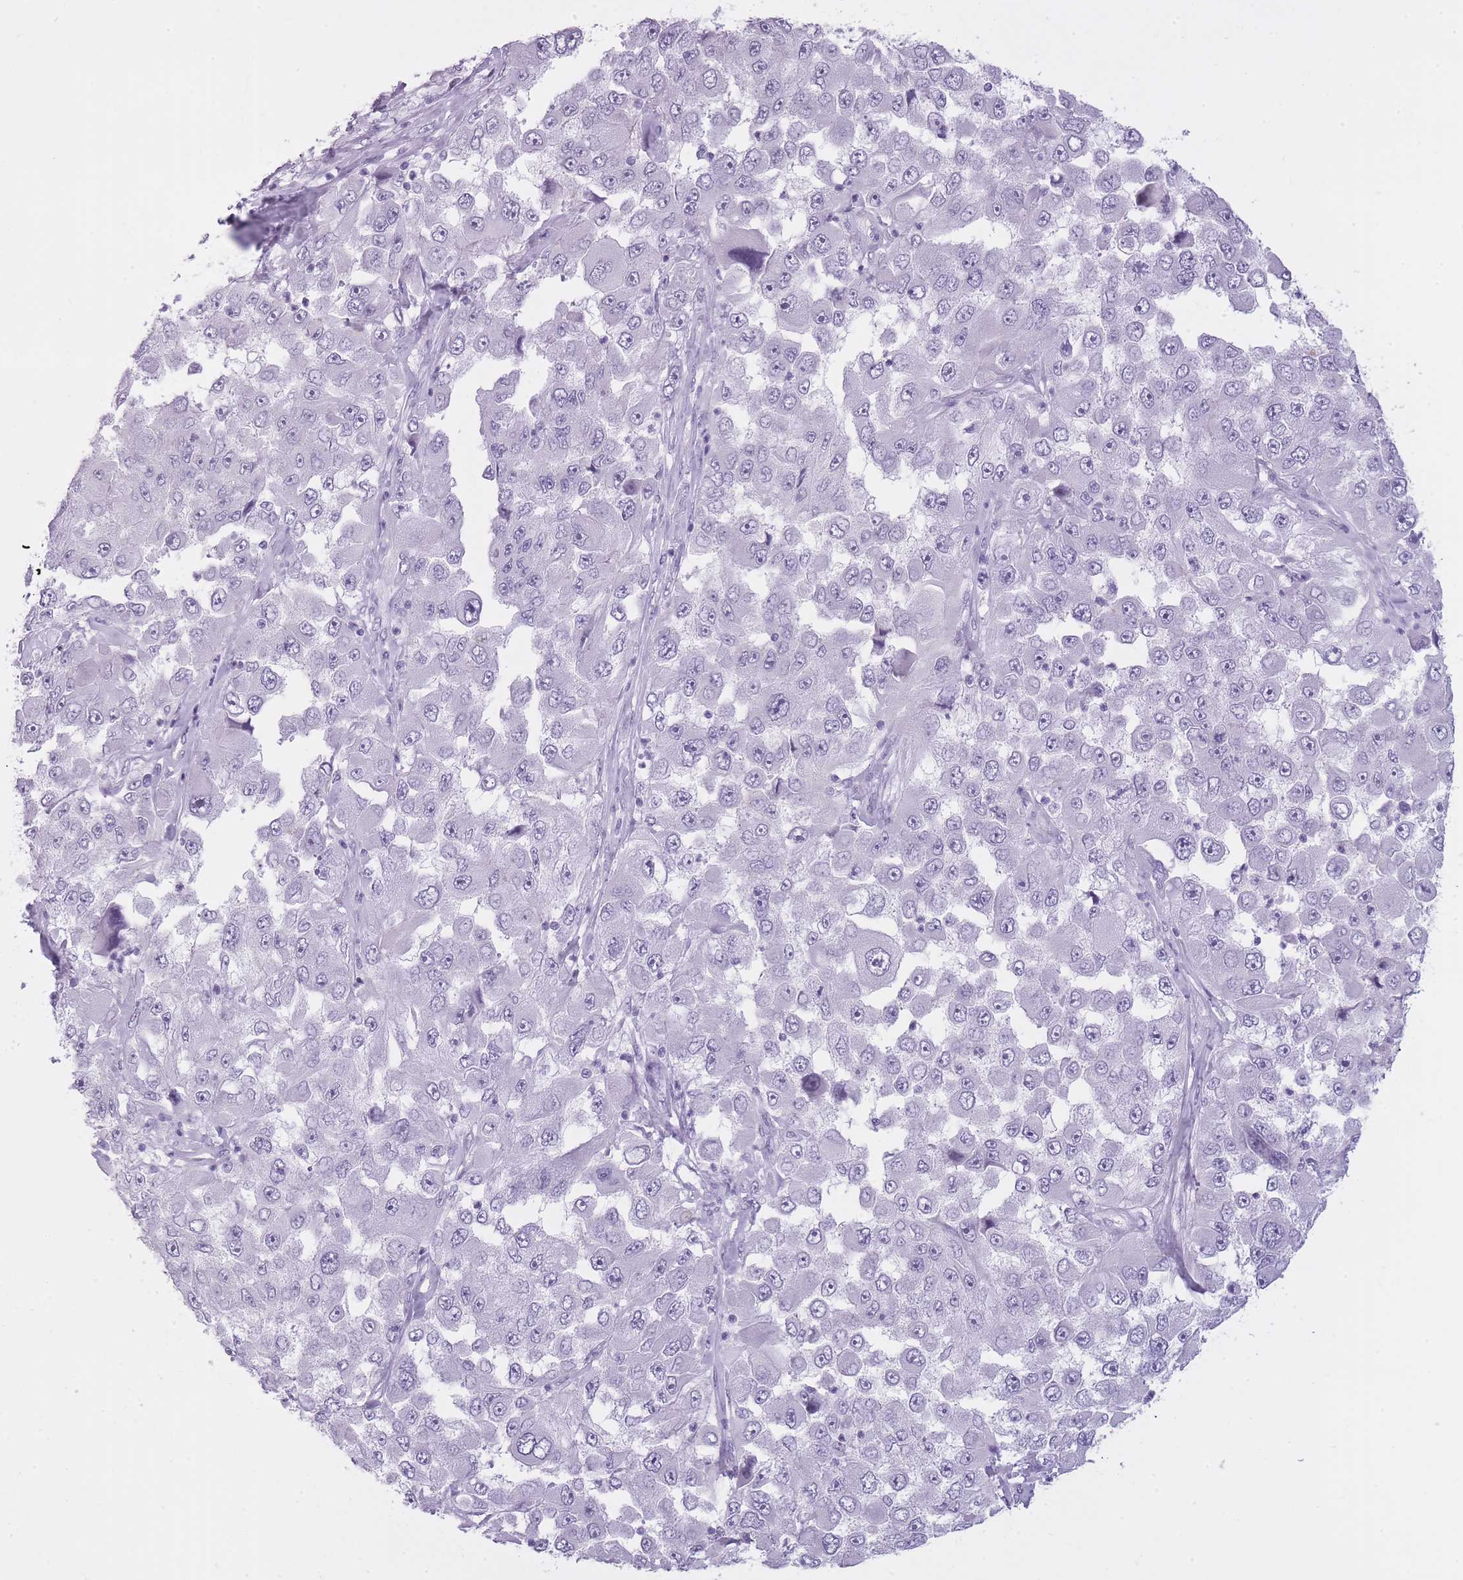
{"staining": {"intensity": "negative", "quantity": "none", "location": "none"}, "tissue": "melanoma", "cell_type": "Tumor cells", "image_type": "cancer", "snomed": [{"axis": "morphology", "description": "Malignant melanoma, Metastatic site"}, {"axis": "topography", "description": "Lymph node"}], "caption": "Immunohistochemical staining of malignant melanoma (metastatic site) reveals no significant expression in tumor cells.", "gene": "GOLGA6D", "patient": {"sex": "male", "age": 62}}